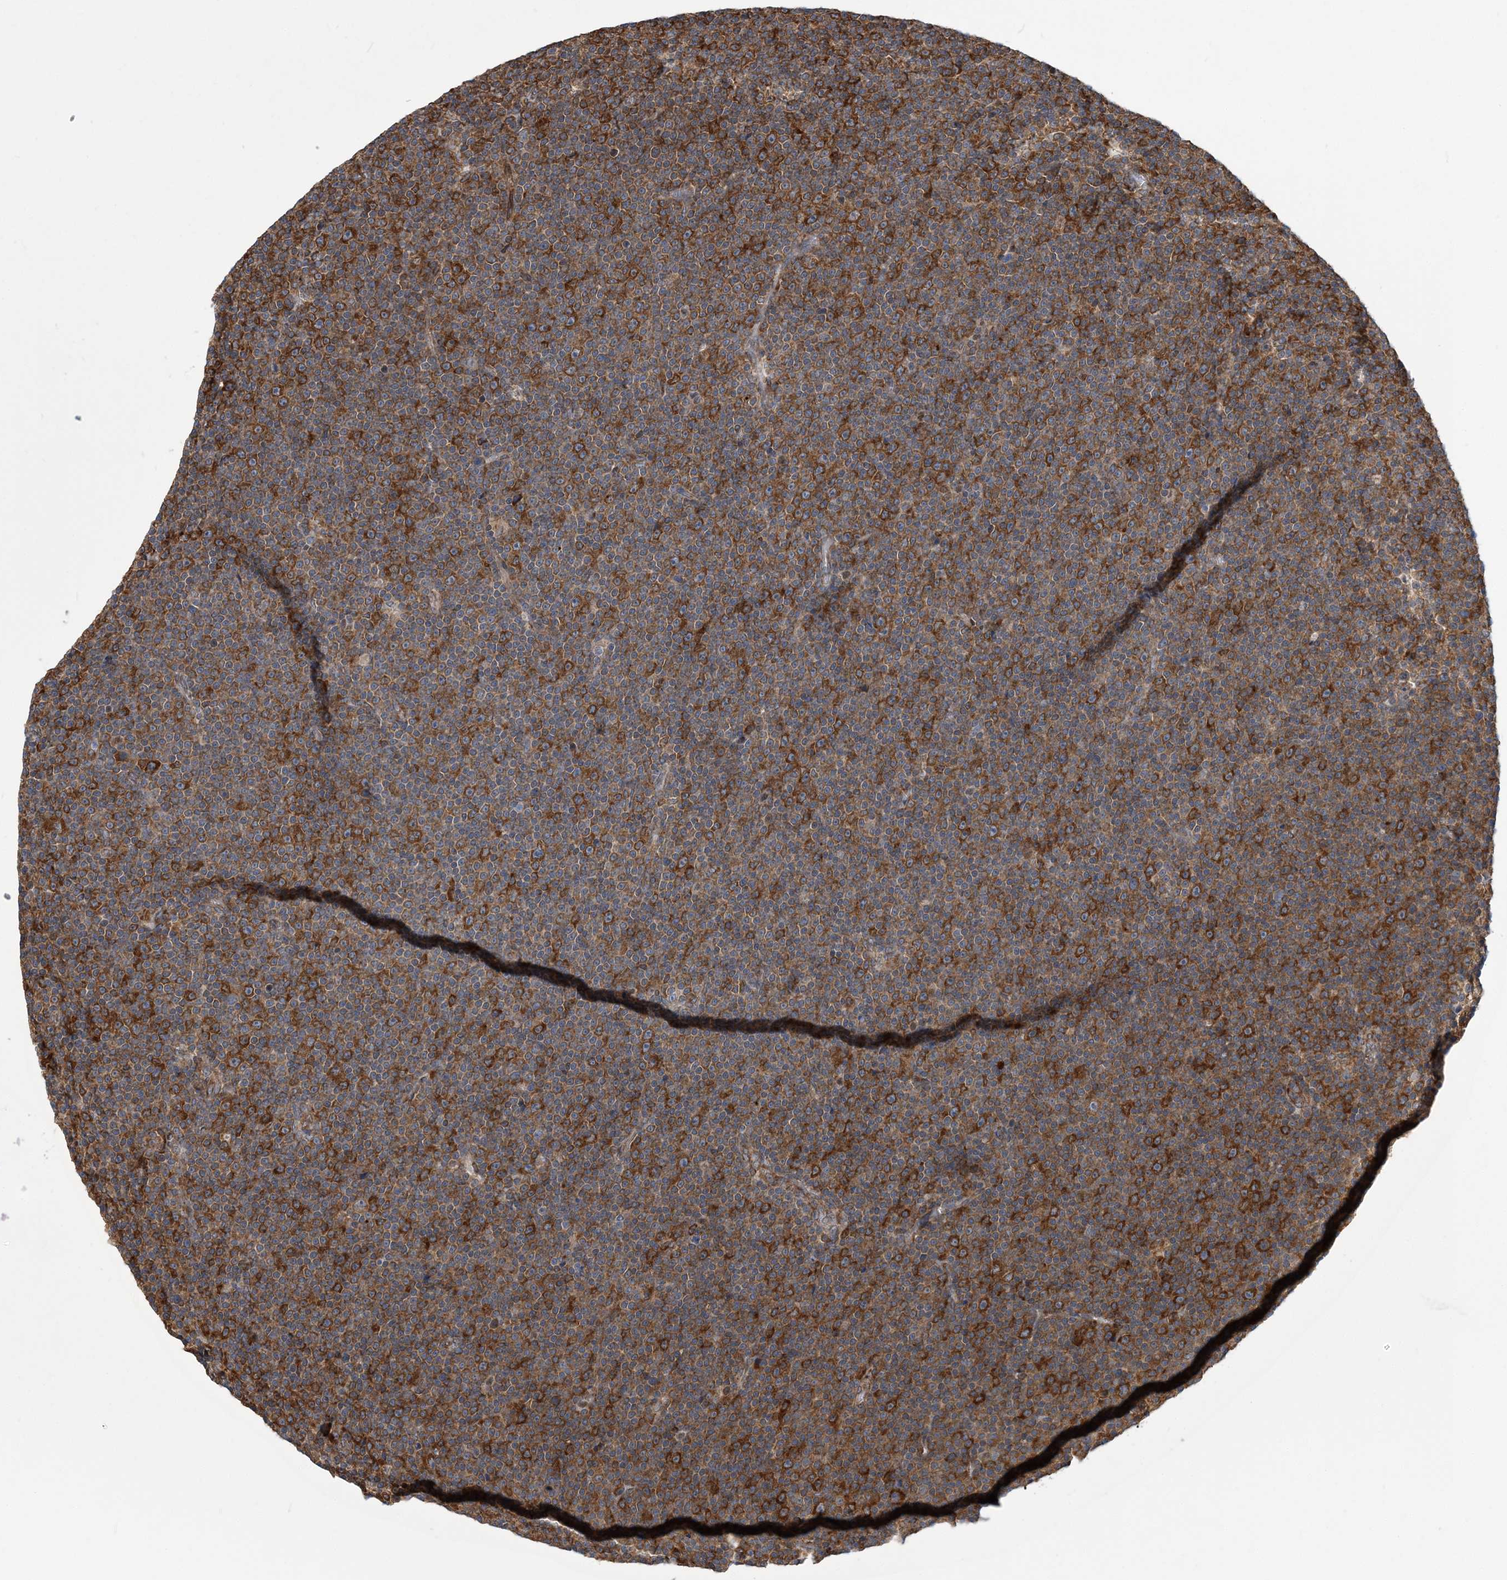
{"staining": {"intensity": "moderate", "quantity": ">75%", "location": "cytoplasmic/membranous"}, "tissue": "lymphoma", "cell_type": "Tumor cells", "image_type": "cancer", "snomed": [{"axis": "morphology", "description": "Malignant lymphoma, non-Hodgkin's type, Low grade"}, {"axis": "topography", "description": "Lymph node"}], "caption": "Immunohistochemistry (DAB) staining of human malignant lymphoma, non-Hodgkin's type (low-grade) displays moderate cytoplasmic/membranous protein positivity in about >75% of tumor cells. (IHC, brightfield microscopy, high magnification).", "gene": "PHF1", "patient": {"sex": "female", "age": 67}}